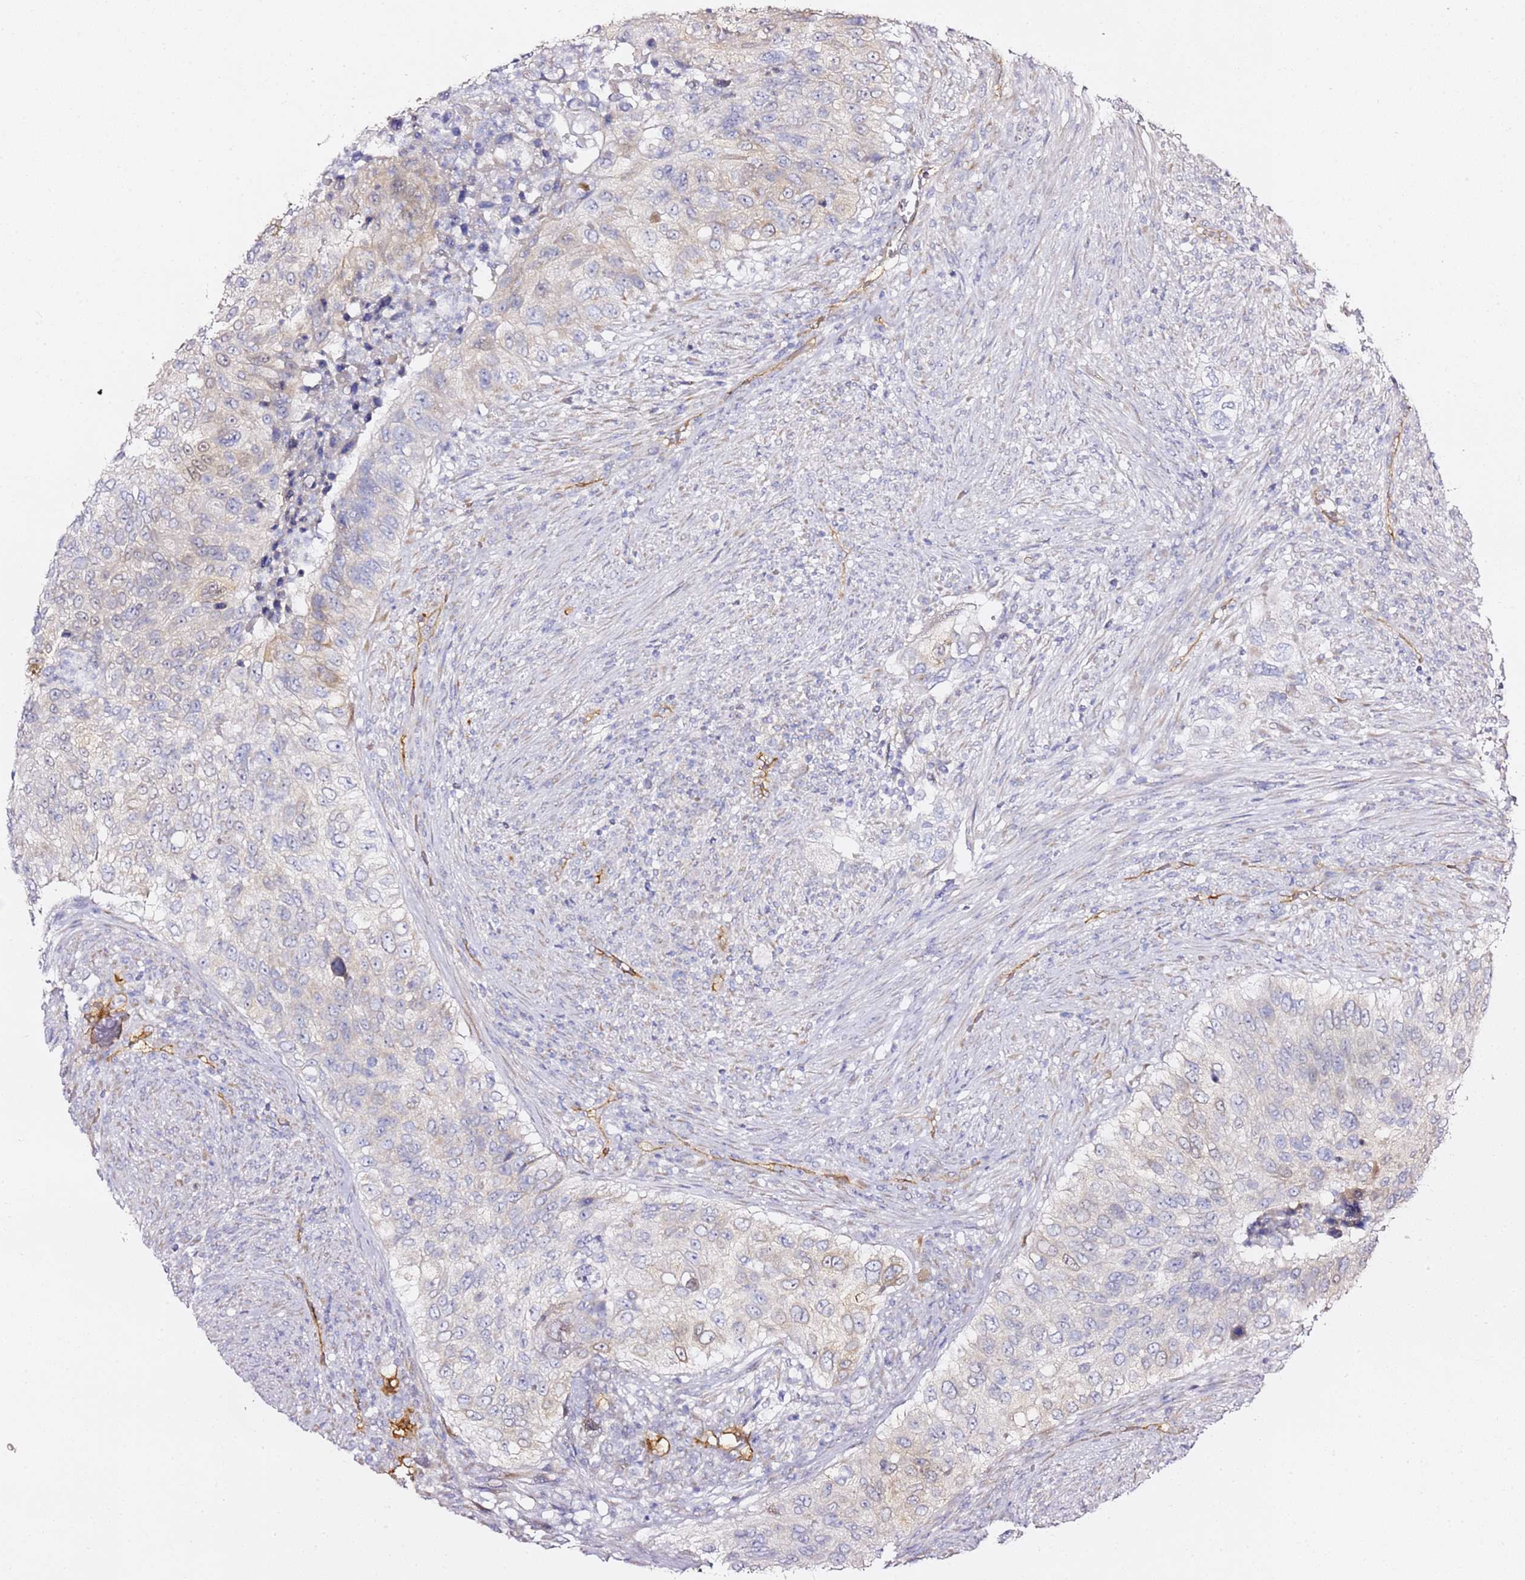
{"staining": {"intensity": "moderate", "quantity": "<25%", "location": "cytoplasmic/membranous,nuclear"}, "tissue": "urothelial cancer", "cell_type": "Tumor cells", "image_type": "cancer", "snomed": [{"axis": "morphology", "description": "Urothelial carcinoma, High grade"}, {"axis": "topography", "description": "Urinary bladder"}], "caption": "Immunohistochemistry (IHC) micrograph of neoplastic tissue: urothelial cancer stained using immunohistochemistry shows low levels of moderate protein expression localized specifically in the cytoplasmic/membranous and nuclear of tumor cells, appearing as a cytoplasmic/membranous and nuclear brown color.", "gene": "KIF7", "patient": {"sex": "female", "age": 60}}